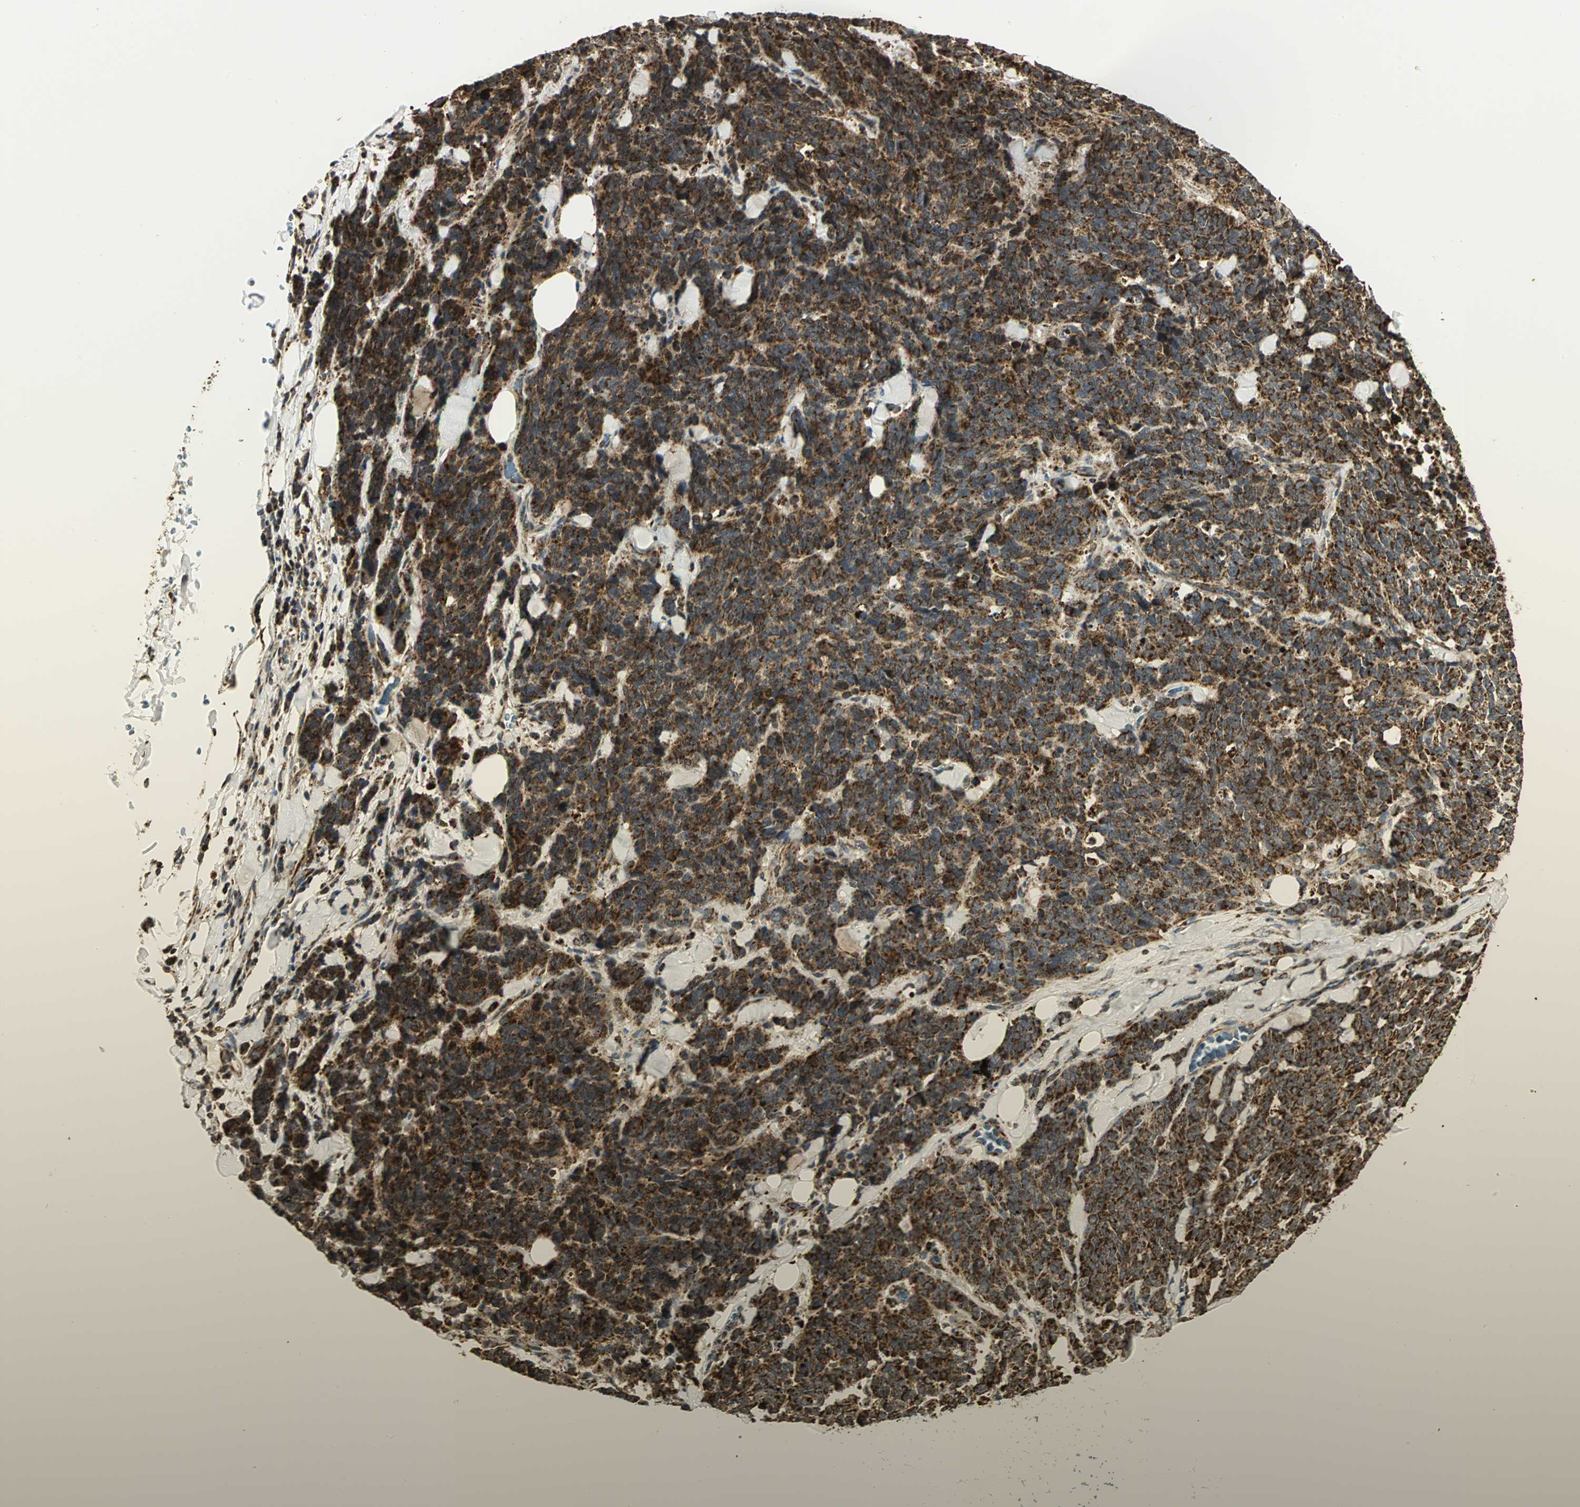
{"staining": {"intensity": "strong", "quantity": ">75%", "location": "cytoplasmic/membranous"}, "tissue": "lung cancer", "cell_type": "Tumor cells", "image_type": "cancer", "snomed": [{"axis": "morphology", "description": "Neoplasm, malignant, NOS"}, {"axis": "topography", "description": "Lung"}], "caption": "DAB immunohistochemical staining of lung cancer (neoplasm (malignant)) reveals strong cytoplasmic/membranous protein positivity in approximately >75% of tumor cells.", "gene": "VDAC1", "patient": {"sex": "female", "age": 58}}